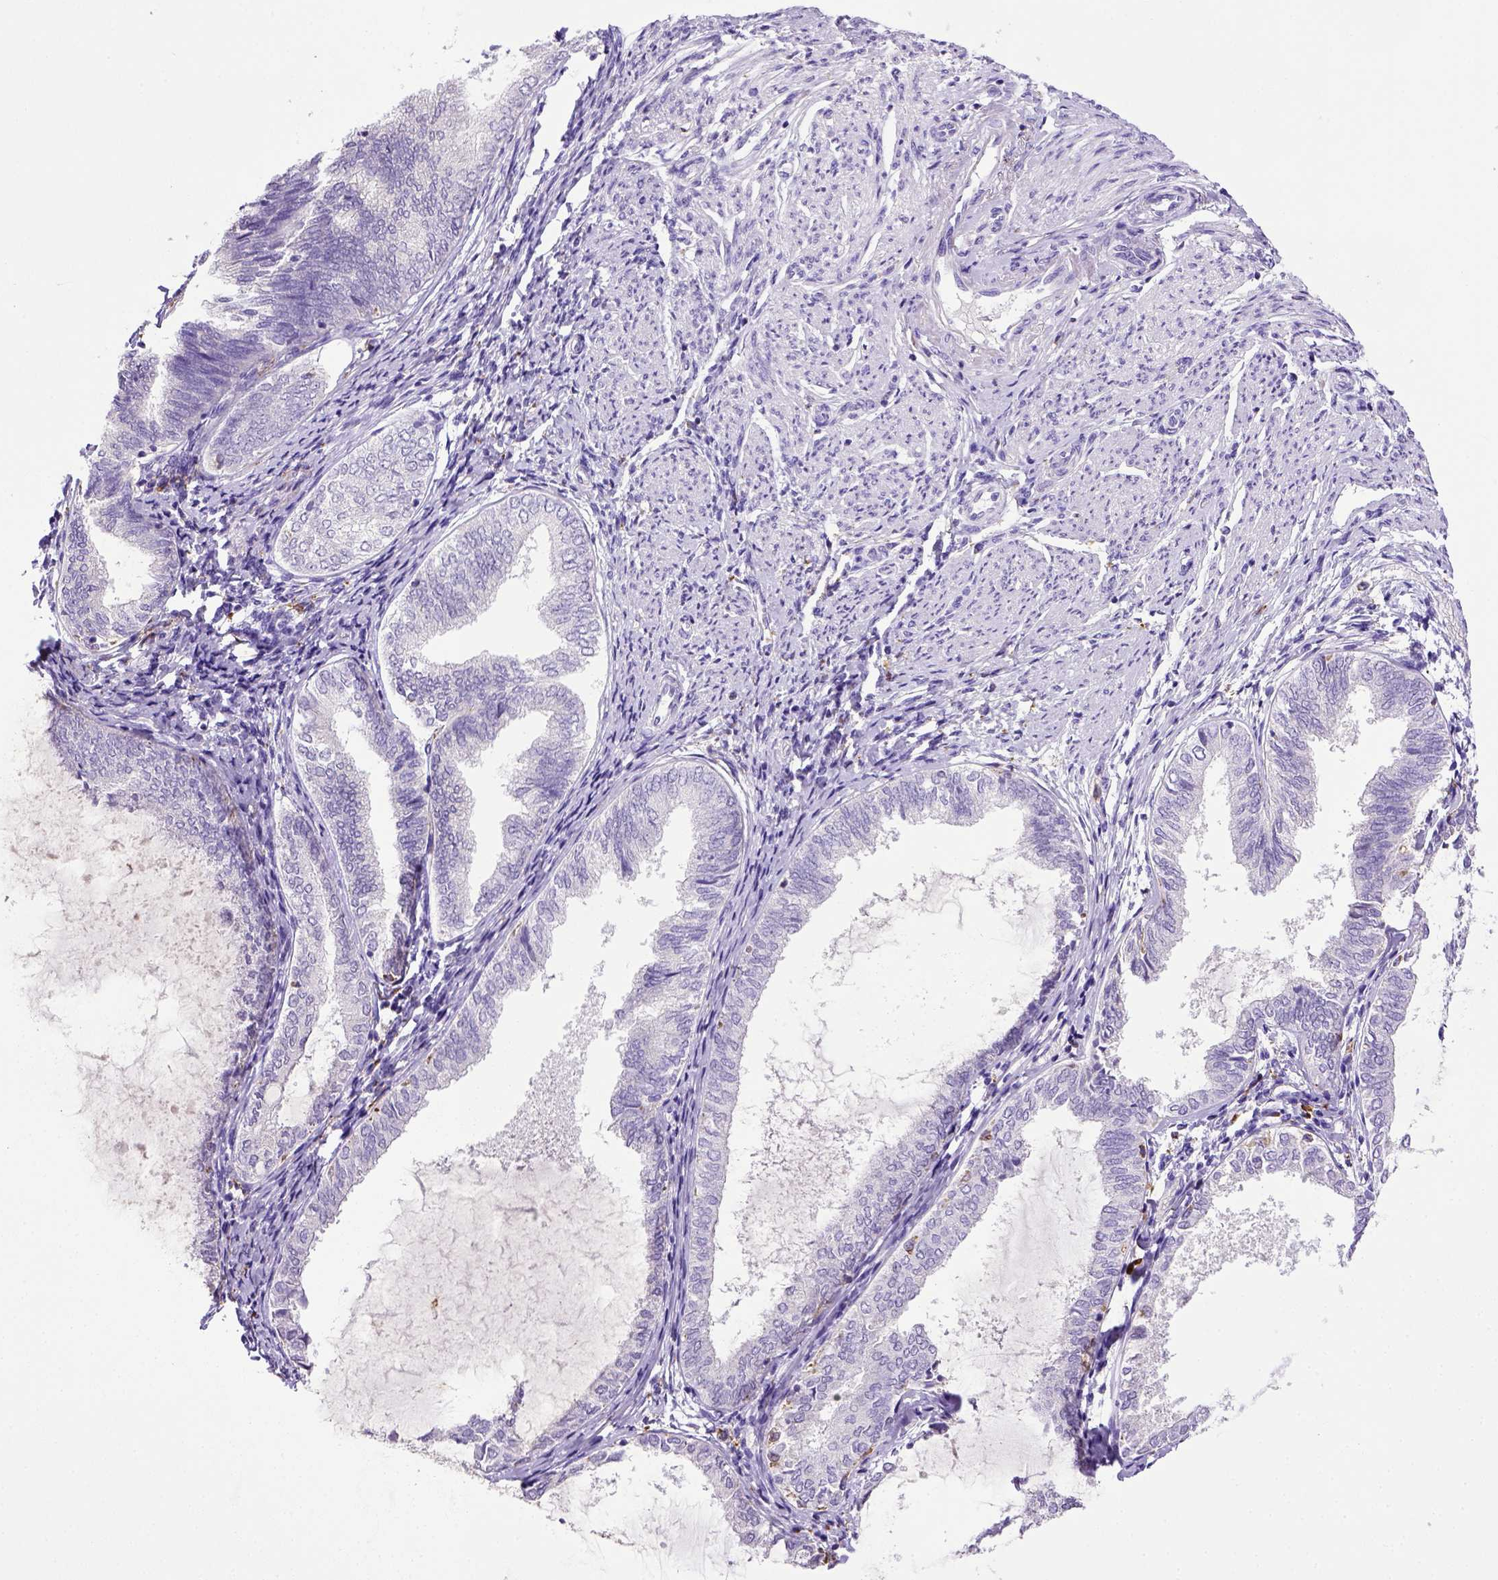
{"staining": {"intensity": "negative", "quantity": "none", "location": "none"}, "tissue": "endometrial cancer", "cell_type": "Tumor cells", "image_type": "cancer", "snomed": [{"axis": "morphology", "description": "Adenocarcinoma, NOS"}, {"axis": "topography", "description": "Endometrium"}], "caption": "DAB (3,3'-diaminobenzidine) immunohistochemical staining of human endometrial cancer (adenocarcinoma) reveals no significant expression in tumor cells. (DAB (3,3'-diaminobenzidine) immunohistochemistry (IHC) visualized using brightfield microscopy, high magnification).", "gene": "CD68", "patient": {"sex": "female", "age": 68}}